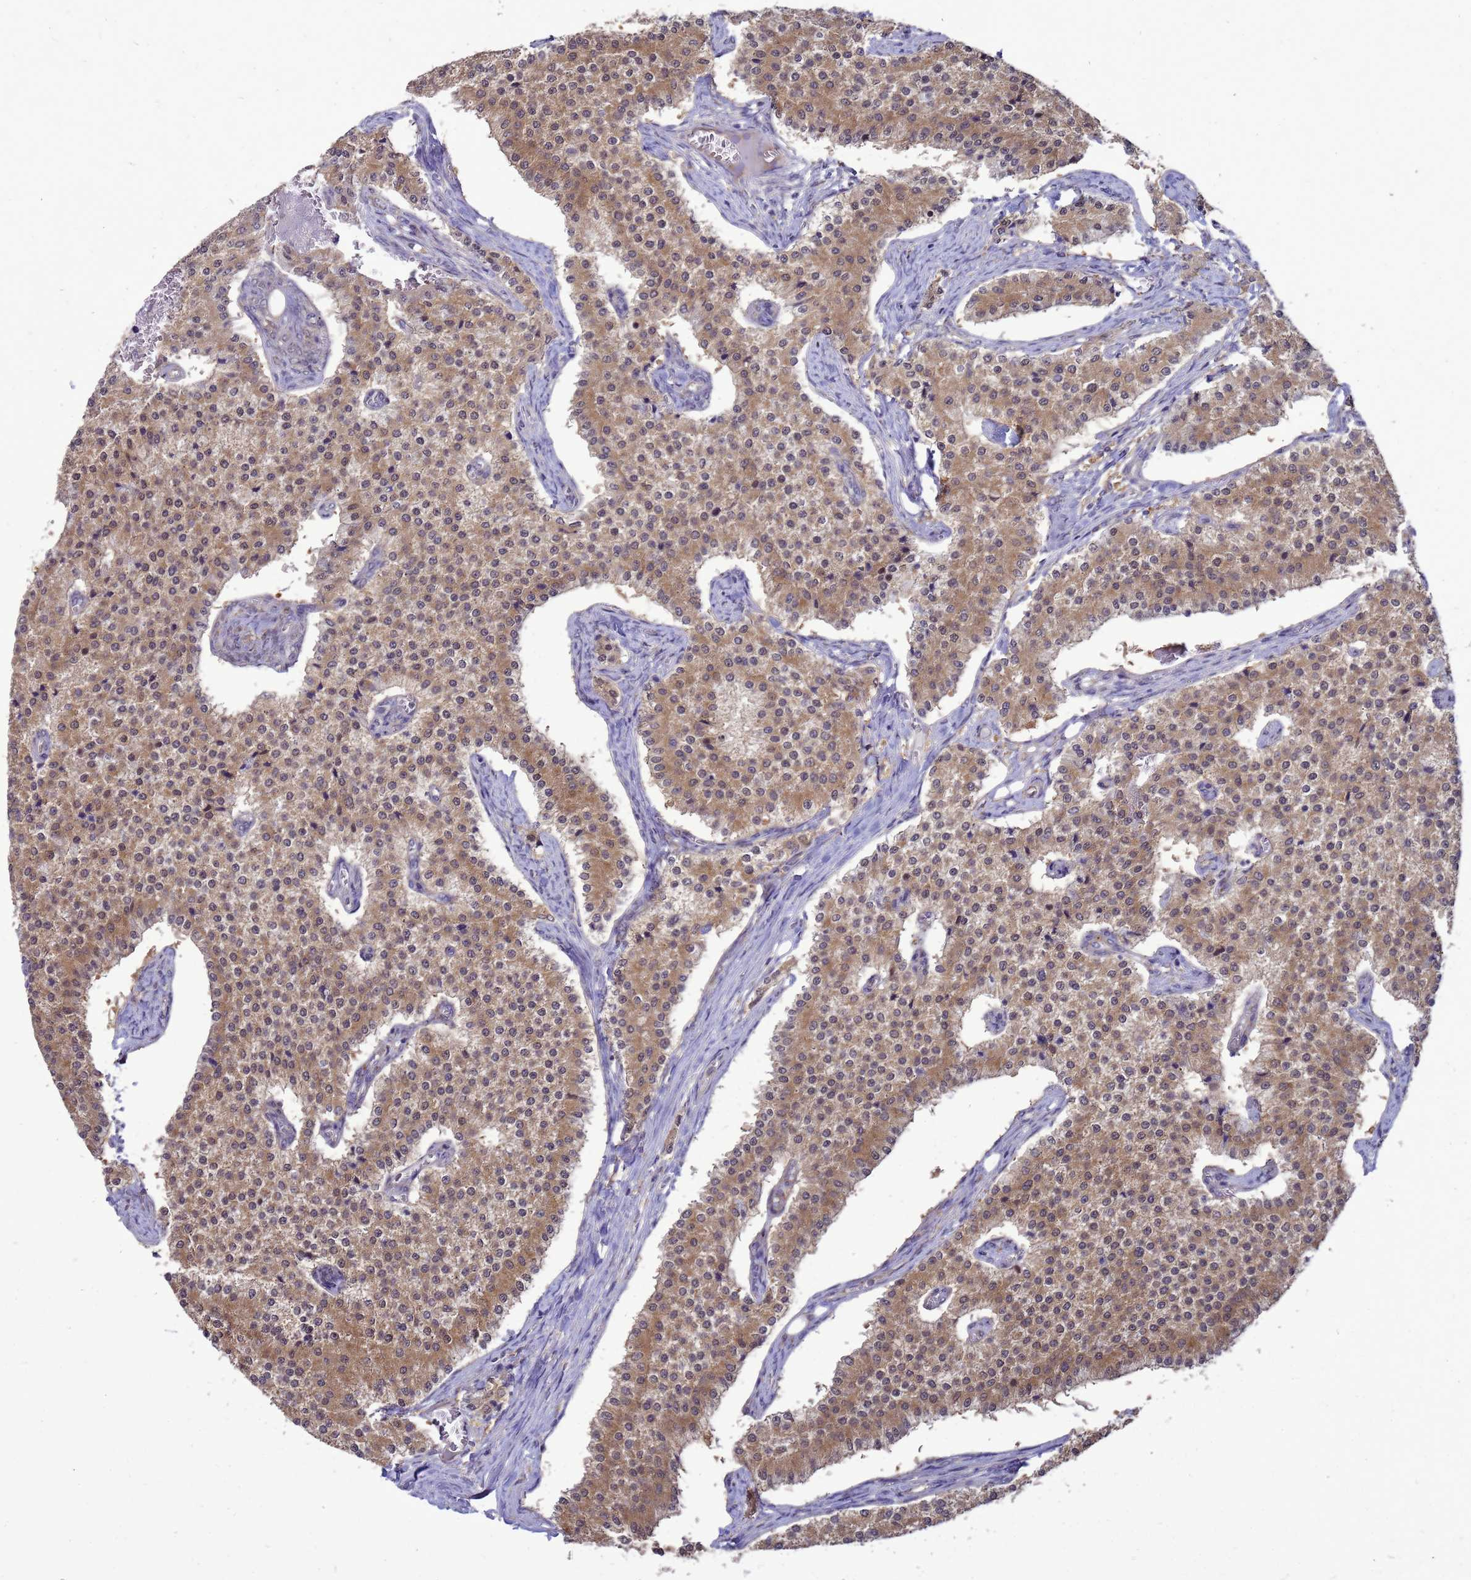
{"staining": {"intensity": "moderate", "quantity": ">75%", "location": "cytoplasmic/membranous"}, "tissue": "carcinoid", "cell_type": "Tumor cells", "image_type": "cancer", "snomed": [{"axis": "morphology", "description": "Carcinoid, malignant, NOS"}, {"axis": "topography", "description": "Colon"}], "caption": "The image exhibits staining of malignant carcinoid, revealing moderate cytoplasmic/membranous protein positivity (brown color) within tumor cells.", "gene": "ENOPH1", "patient": {"sex": "female", "age": 52}}